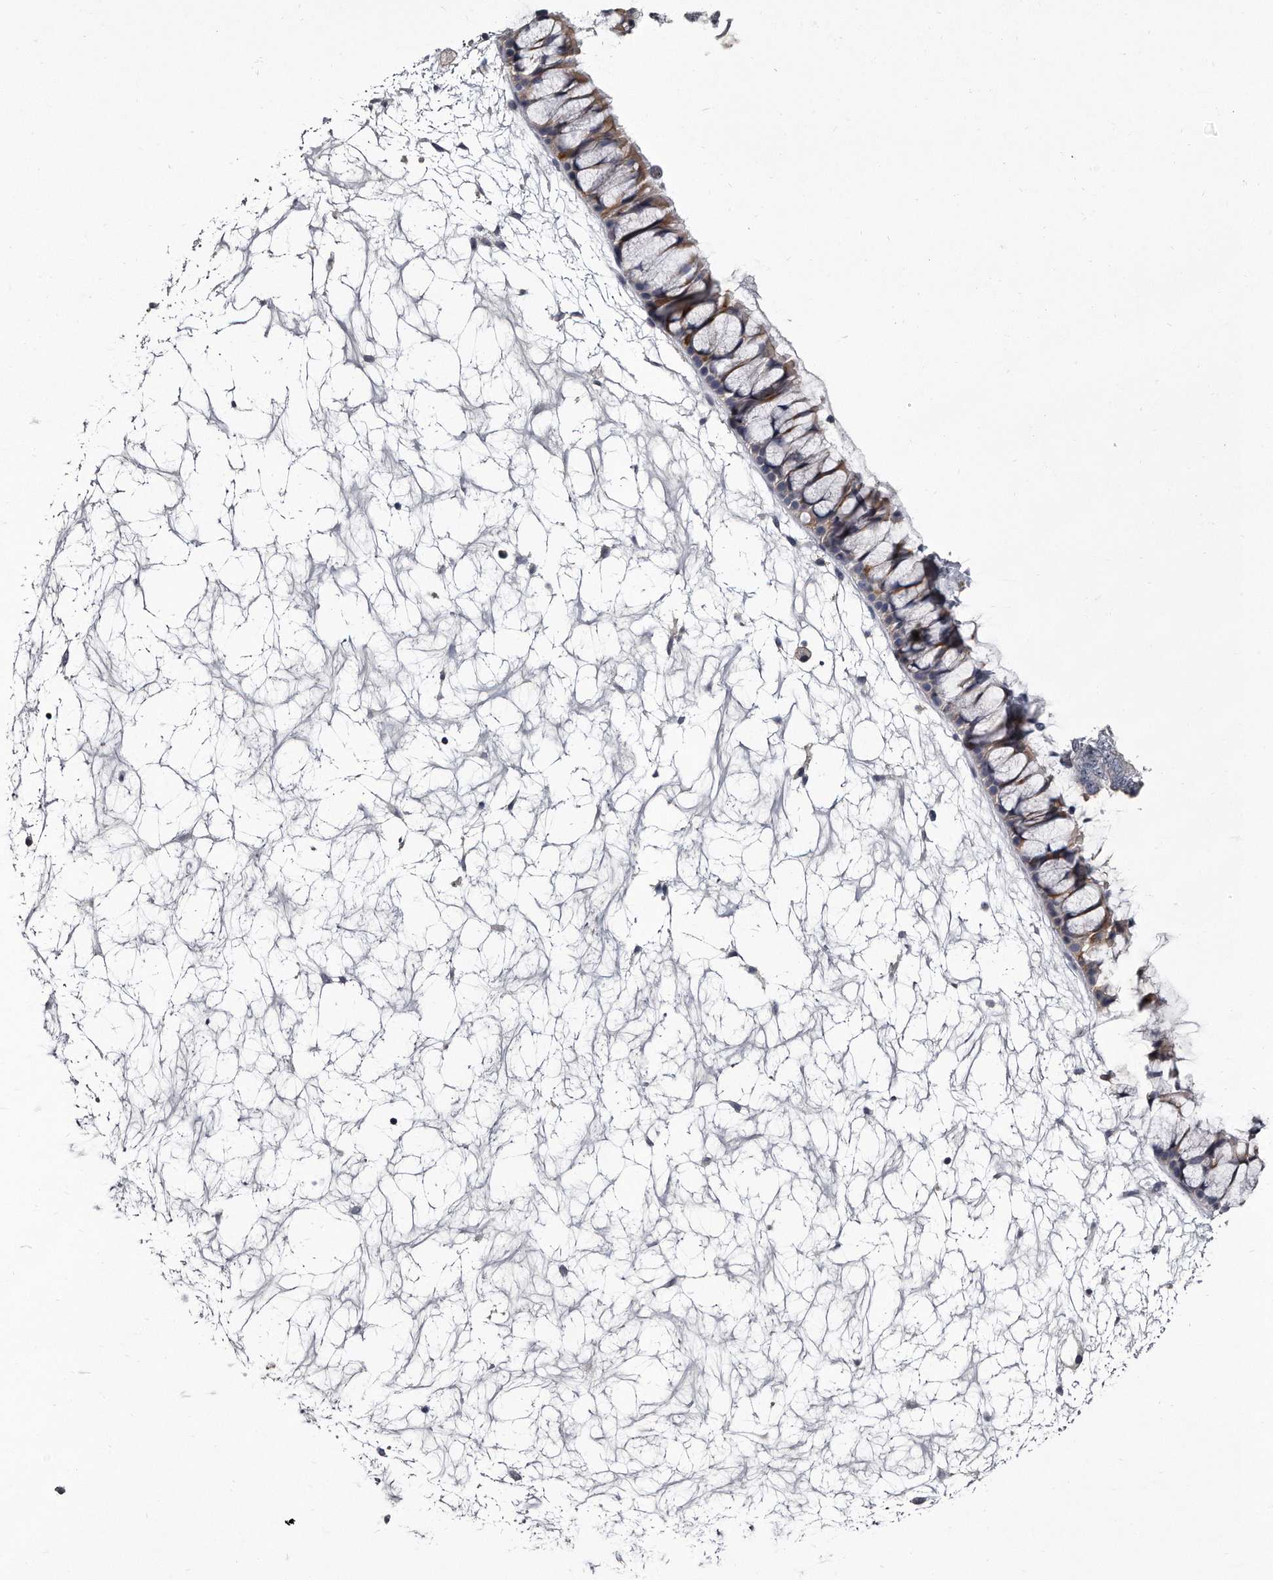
{"staining": {"intensity": "moderate", "quantity": "<25%", "location": "cytoplasmic/membranous"}, "tissue": "nasopharynx", "cell_type": "Respiratory epithelial cells", "image_type": "normal", "snomed": [{"axis": "morphology", "description": "Normal tissue, NOS"}, {"axis": "topography", "description": "Nasopharynx"}], "caption": "Respiratory epithelial cells show low levels of moderate cytoplasmic/membranous staining in approximately <25% of cells in unremarkable nasopharynx. The protein is stained brown, and the nuclei are stained in blue (DAB (3,3'-diaminobenzidine) IHC with brightfield microscopy, high magnification).", "gene": "GAPVD1", "patient": {"sex": "male", "age": 64}}